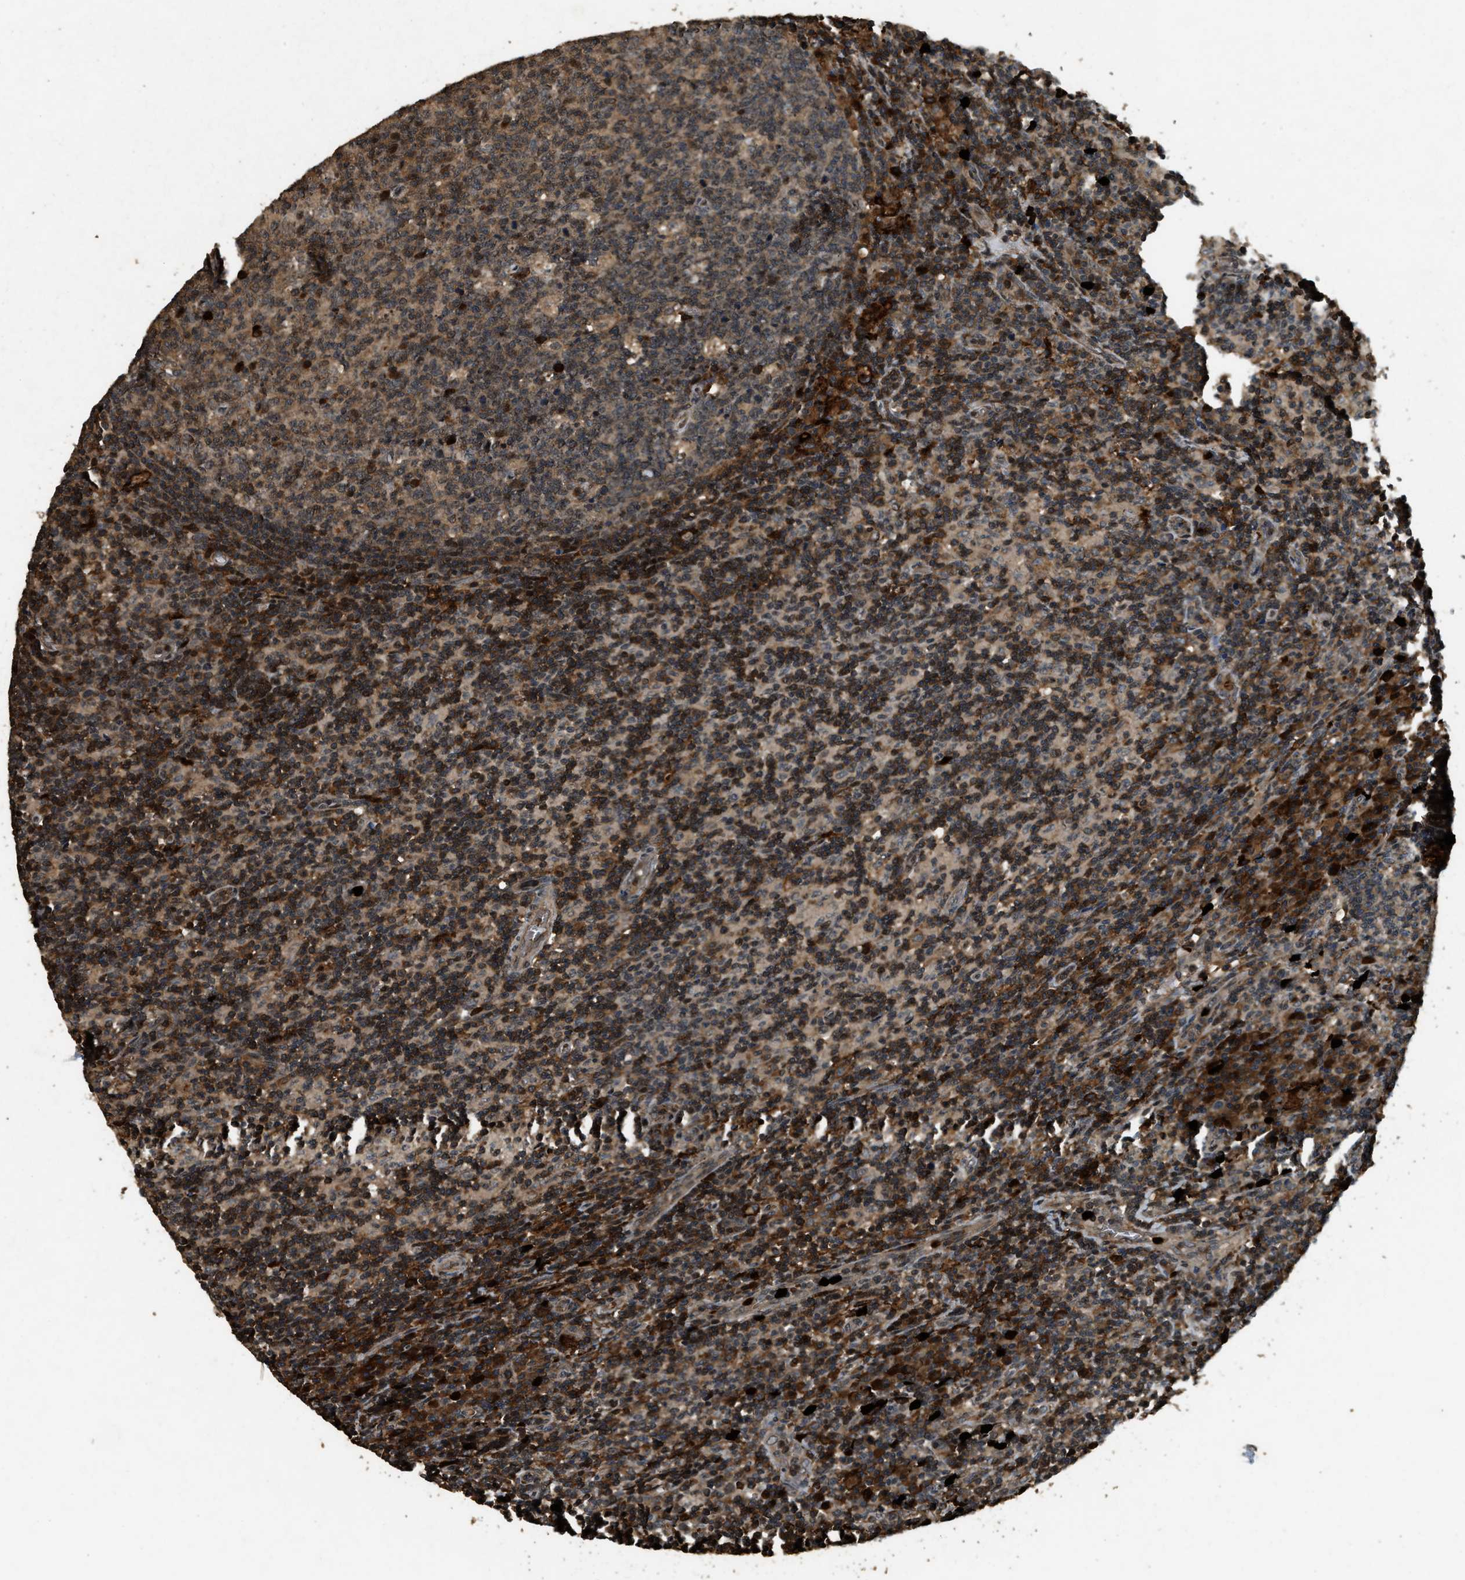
{"staining": {"intensity": "weak", "quantity": "25%-75%", "location": "cytoplasmic/membranous"}, "tissue": "lymph node", "cell_type": "Germinal center cells", "image_type": "normal", "snomed": [{"axis": "morphology", "description": "Normal tissue, NOS"}, {"axis": "morphology", "description": "Inflammation, NOS"}, {"axis": "topography", "description": "Lymph node"}], "caption": "Immunohistochemistry (IHC) of normal human lymph node demonstrates low levels of weak cytoplasmic/membranous staining in about 25%-75% of germinal center cells.", "gene": "RNF141", "patient": {"sex": "male", "age": 55}}